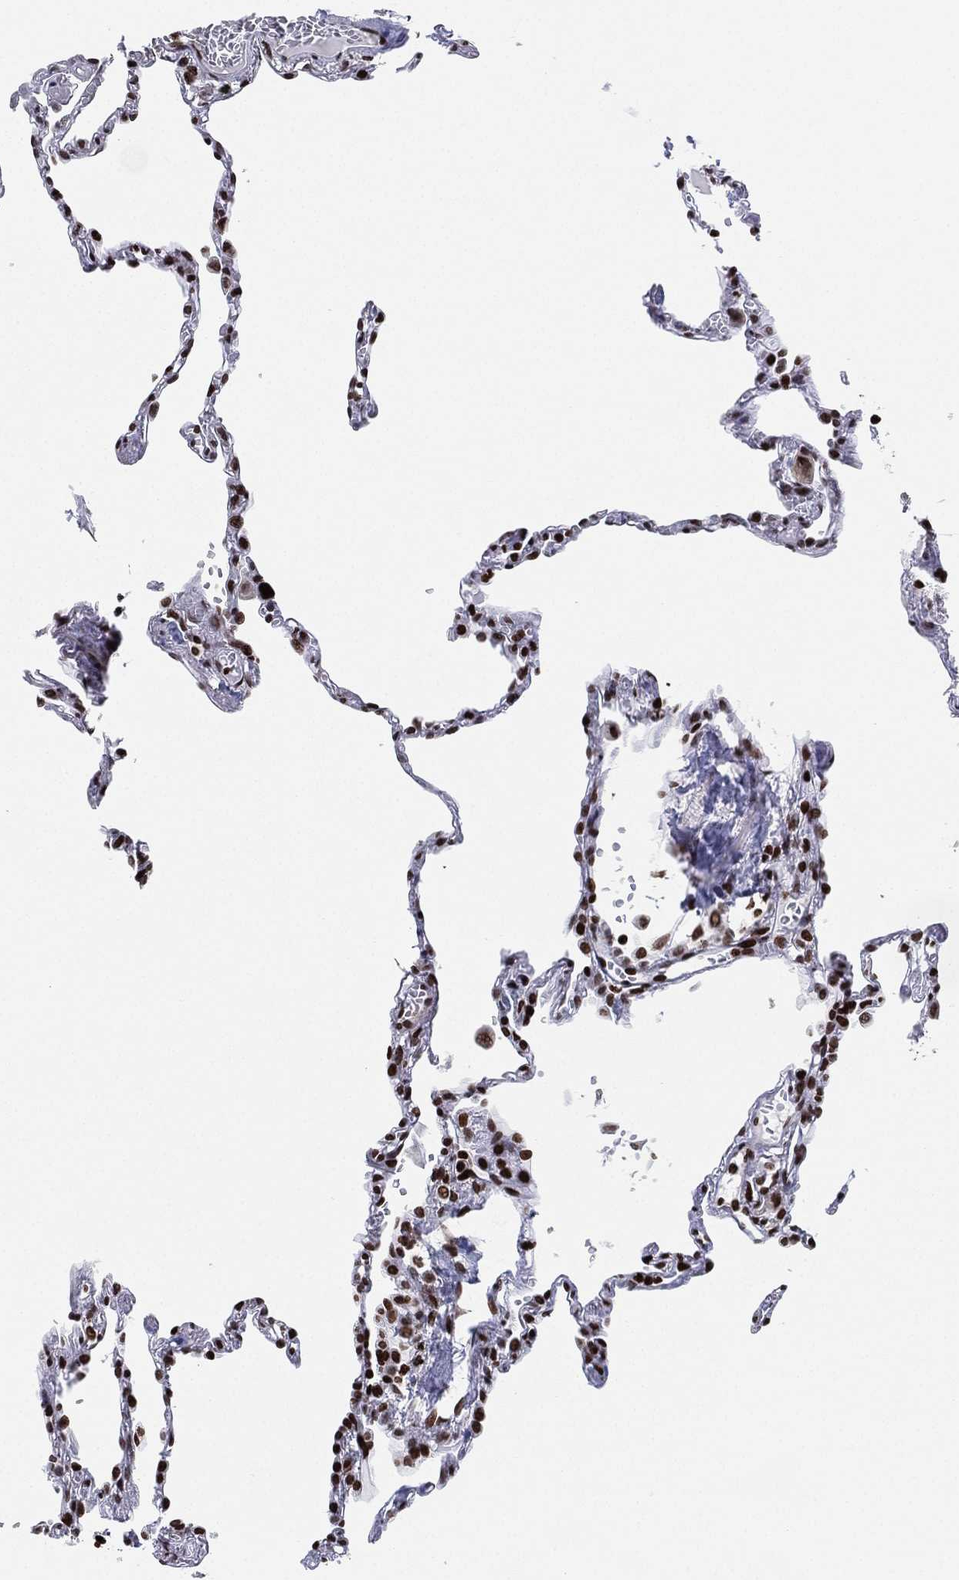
{"staining": {"intensity": "strong", "quantity": ">75%", "location": "nuclear"}, "tissue": "lung", "cell_type": "Alveolar cells", "image_type": "normal", "snomed": [{"axis": "morphology", "description": "Normal tissue, NOS"}, {"axis": "topography", "description": "Lung"}], "caption": "Immunohistochemical staining of benign lung reveals high levels of strong nuclear positivity in about >75% of alveolar cells.", "gene": "MFSD14A", "patient": {"sex": "male", "age": 78}}